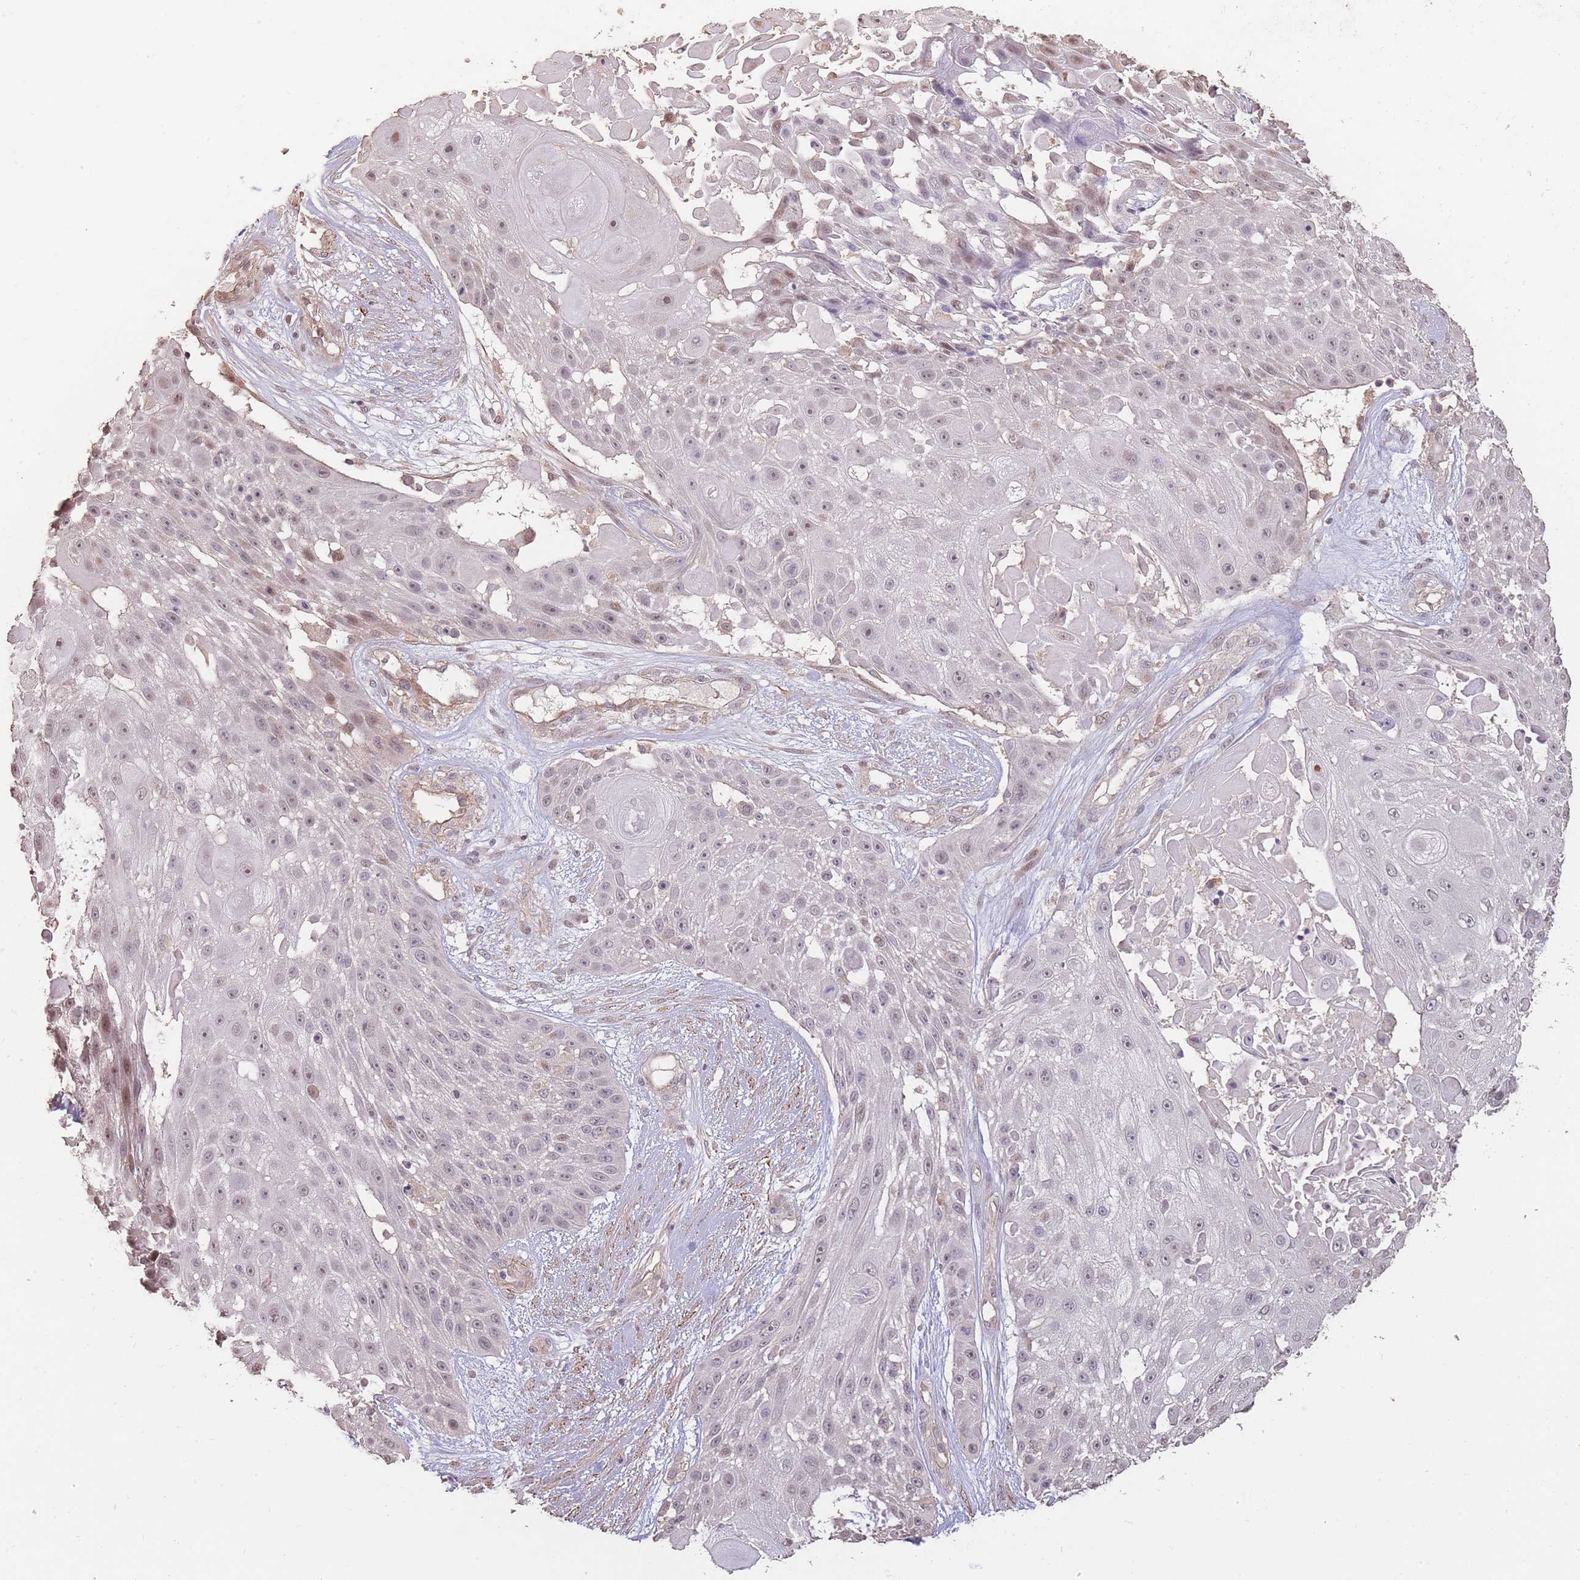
{"staining": {"intensity": "weak", "quantity": "<25%", "location": "nuclear"}, "tissue": "skin cancer", "cell_type": "Tumor cells", "image_type": "cancer", "snomed": [{"axis": "morphology", "description": "Squamous cell carcinoma, NOS"}, {"axis": "topography", "description": "Skin"}], "caption": "An image of squamous cell carcinoma (skin) stained for a protein exhibits no brown staining in tumor cells. (Brightfield microscopy of DAB IHC at high magnification).", "gene": "NLRC4", "patient": {"sex": "female", "age": 86}}